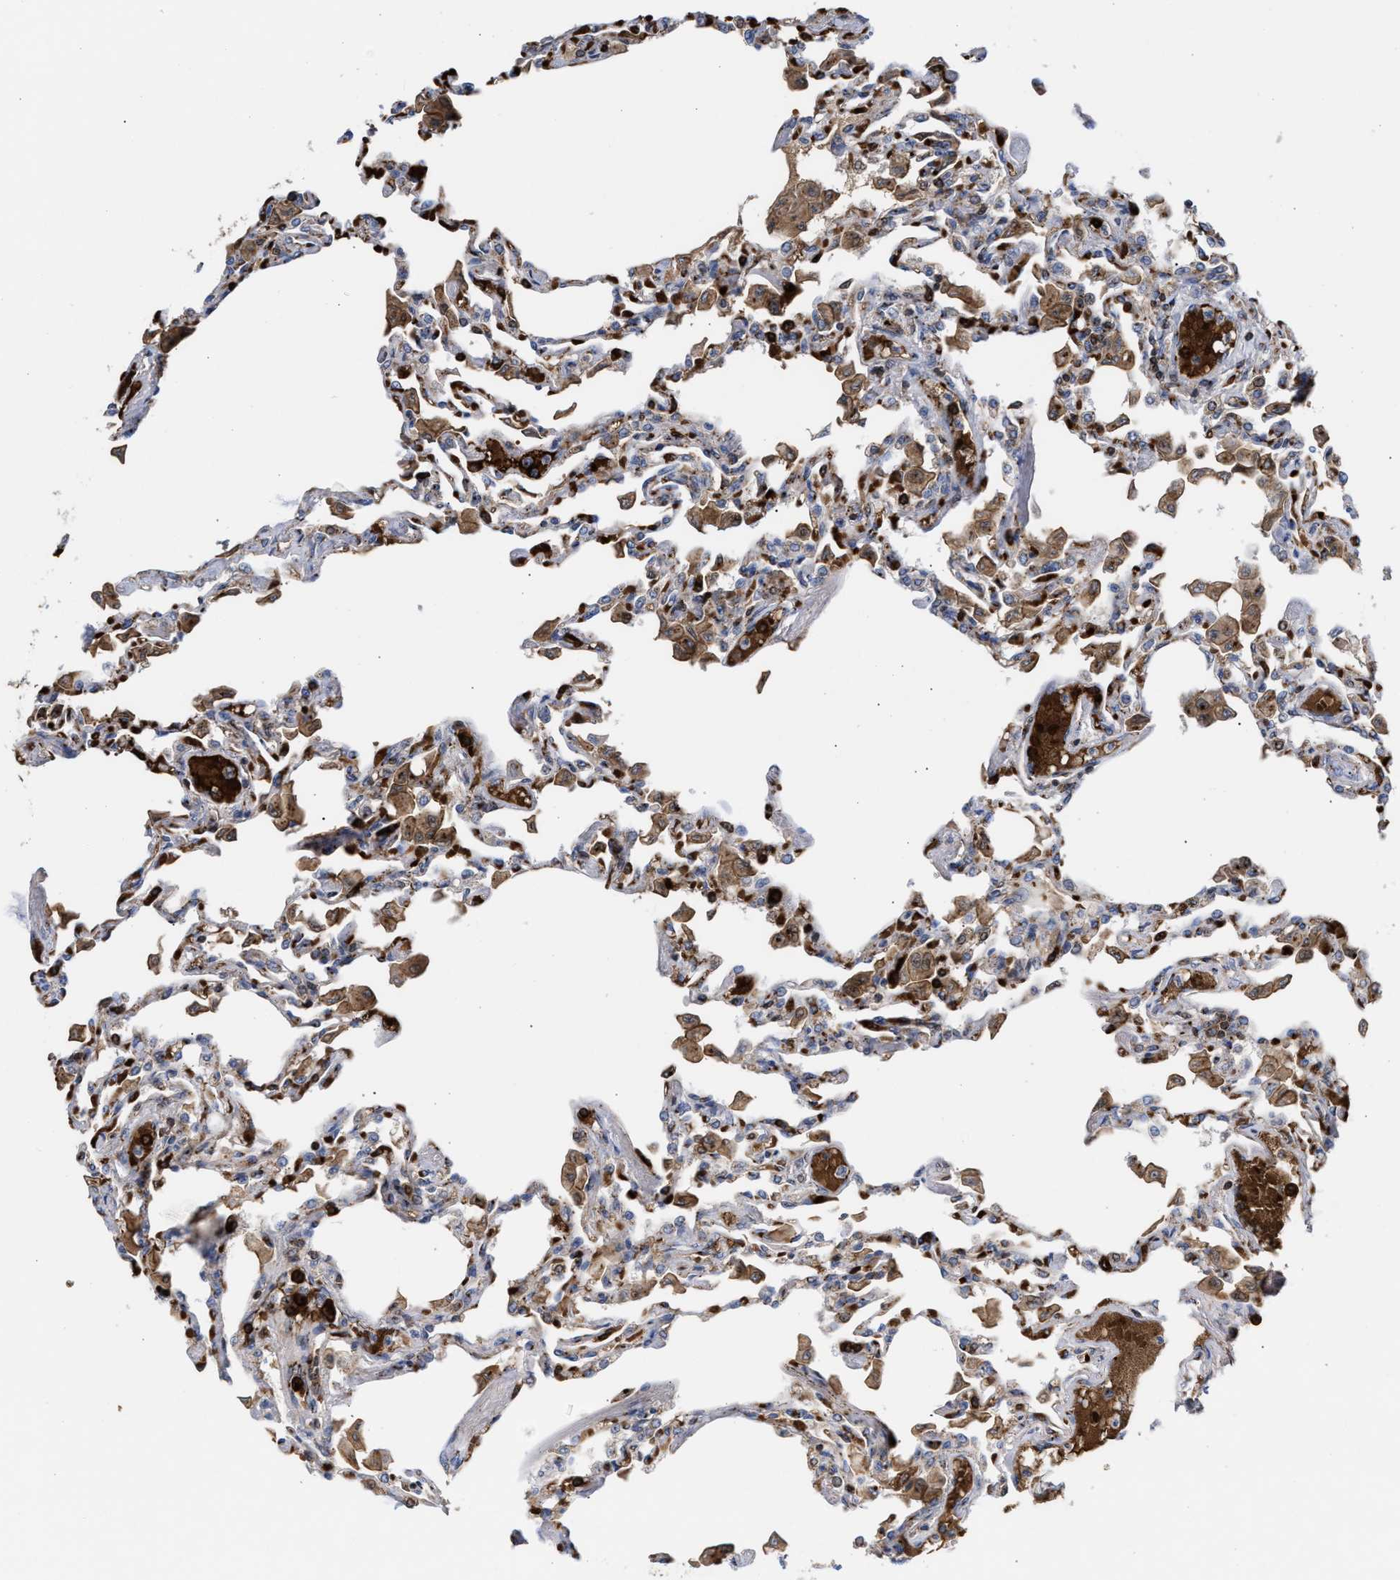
{"staining": {"intensity": "moderate", "quantity": "25%-75%", "location": "cytoplasmic/membranous"}, "tissue": "lung", "cell_type": "Alveolar cells", "image_type": "normal", "snomed": [{"axis": "morphology", "description": "Normal tissue, NOS"}, {"axis": "topography", "description": "Bronchus"}, {"axis": "topography", "description": "Lung"}], "caption": "Immunohistochemical staining of normal human lung reveals moderate cytoplasmic/membranous protein staining in approximately 25%-75% of alveolar cells.", "gene": "CCL2", "patient": {"sex": "female", "age": 49}}